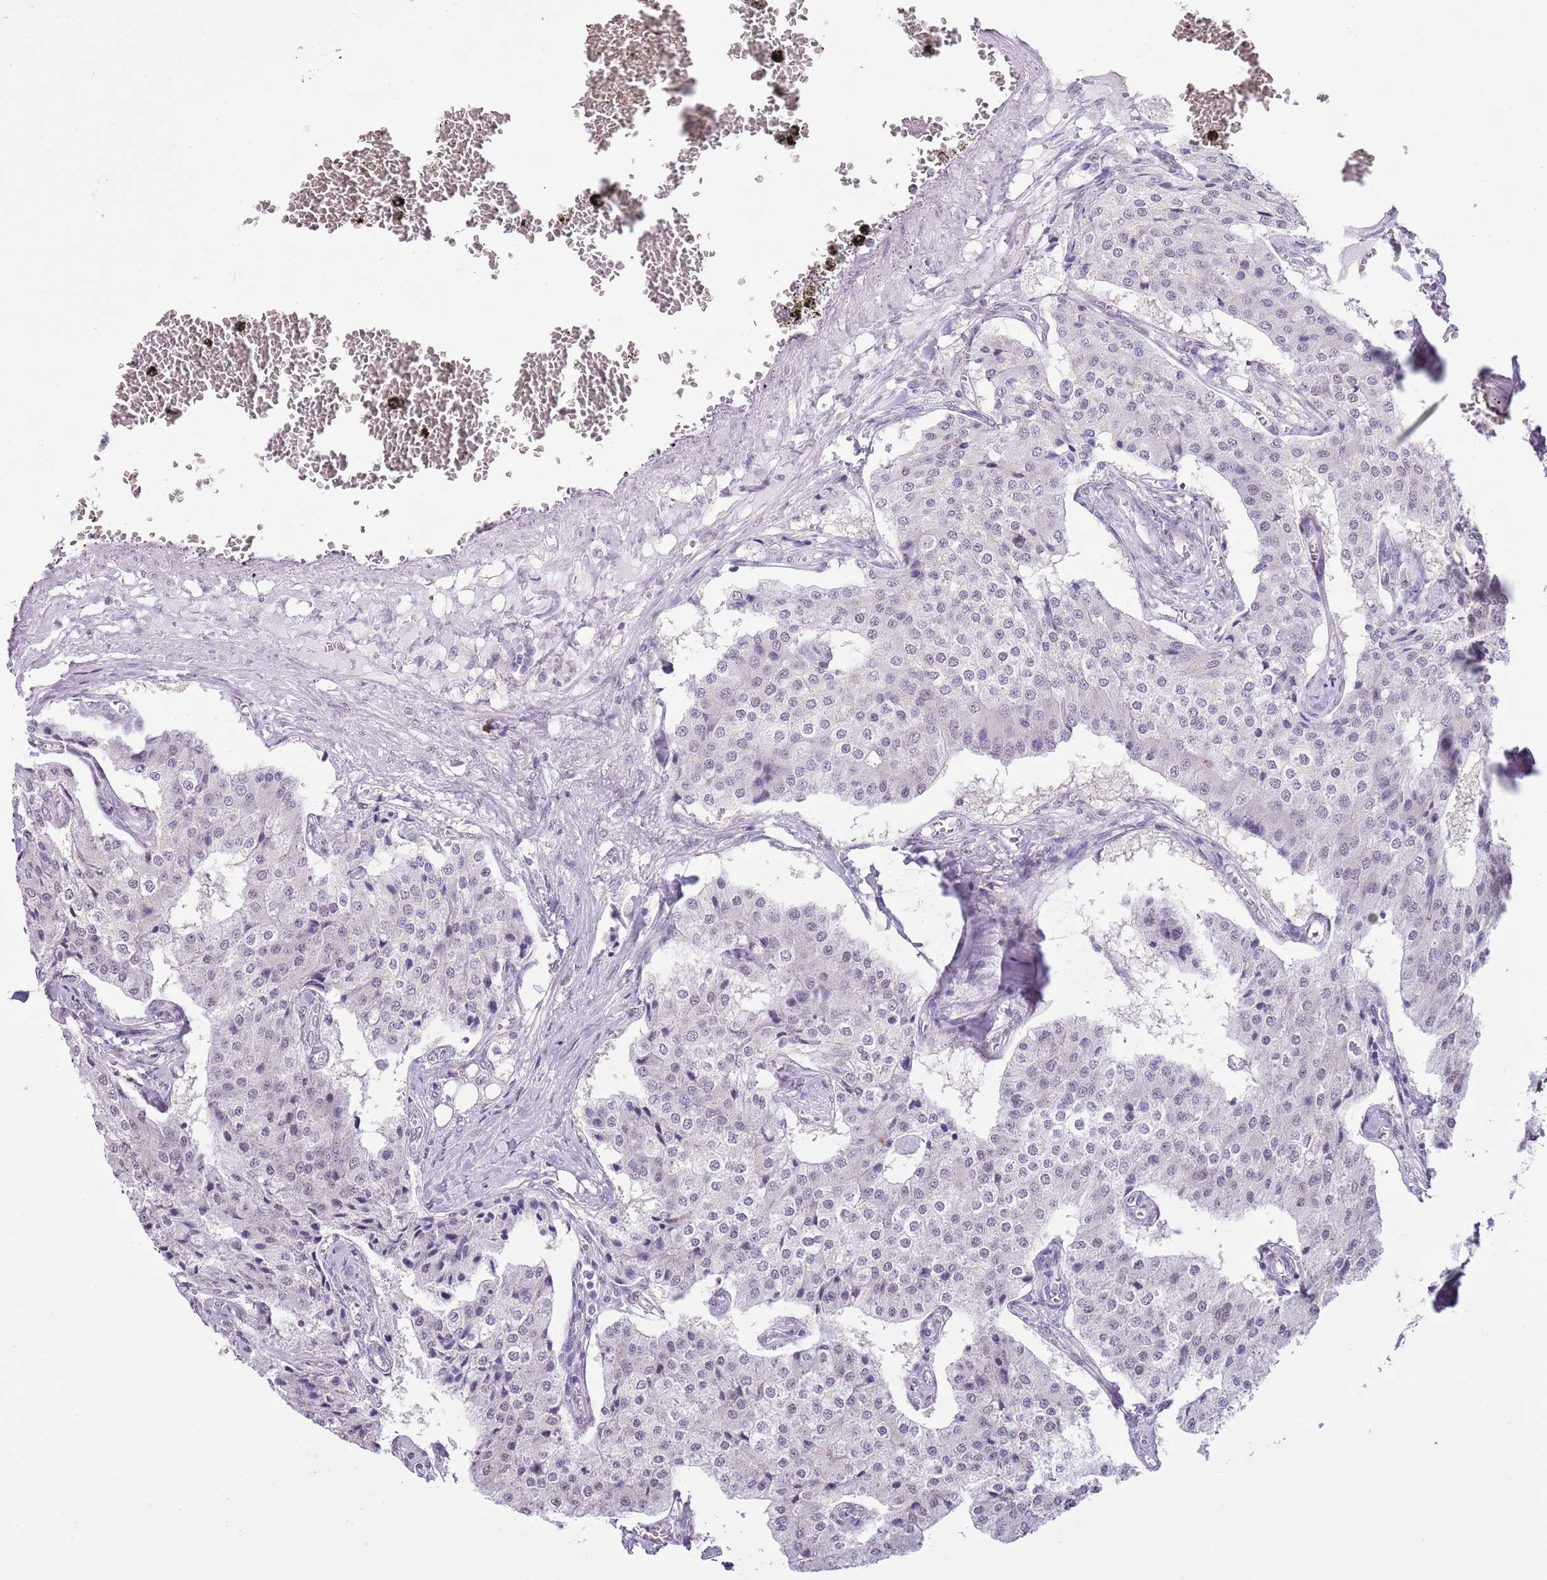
{"staining": {"intensity": "negative", "quantity": "none", "location": "none"}, "tissue": "carcinoid", "cell_type": "Tumor cells", "image_type": "cancer", "snomed": [{"axis": "morphology", "description": "Carcinoid, malignant, NOS"}, {"axis": "topography", "description": "Colon"}], "caption": "Image shows no protein staining in tumor cells of malignant carcinoid tissue.", "gene": "PPP1R17", "patient": {"sex": "female", "age": 52}}